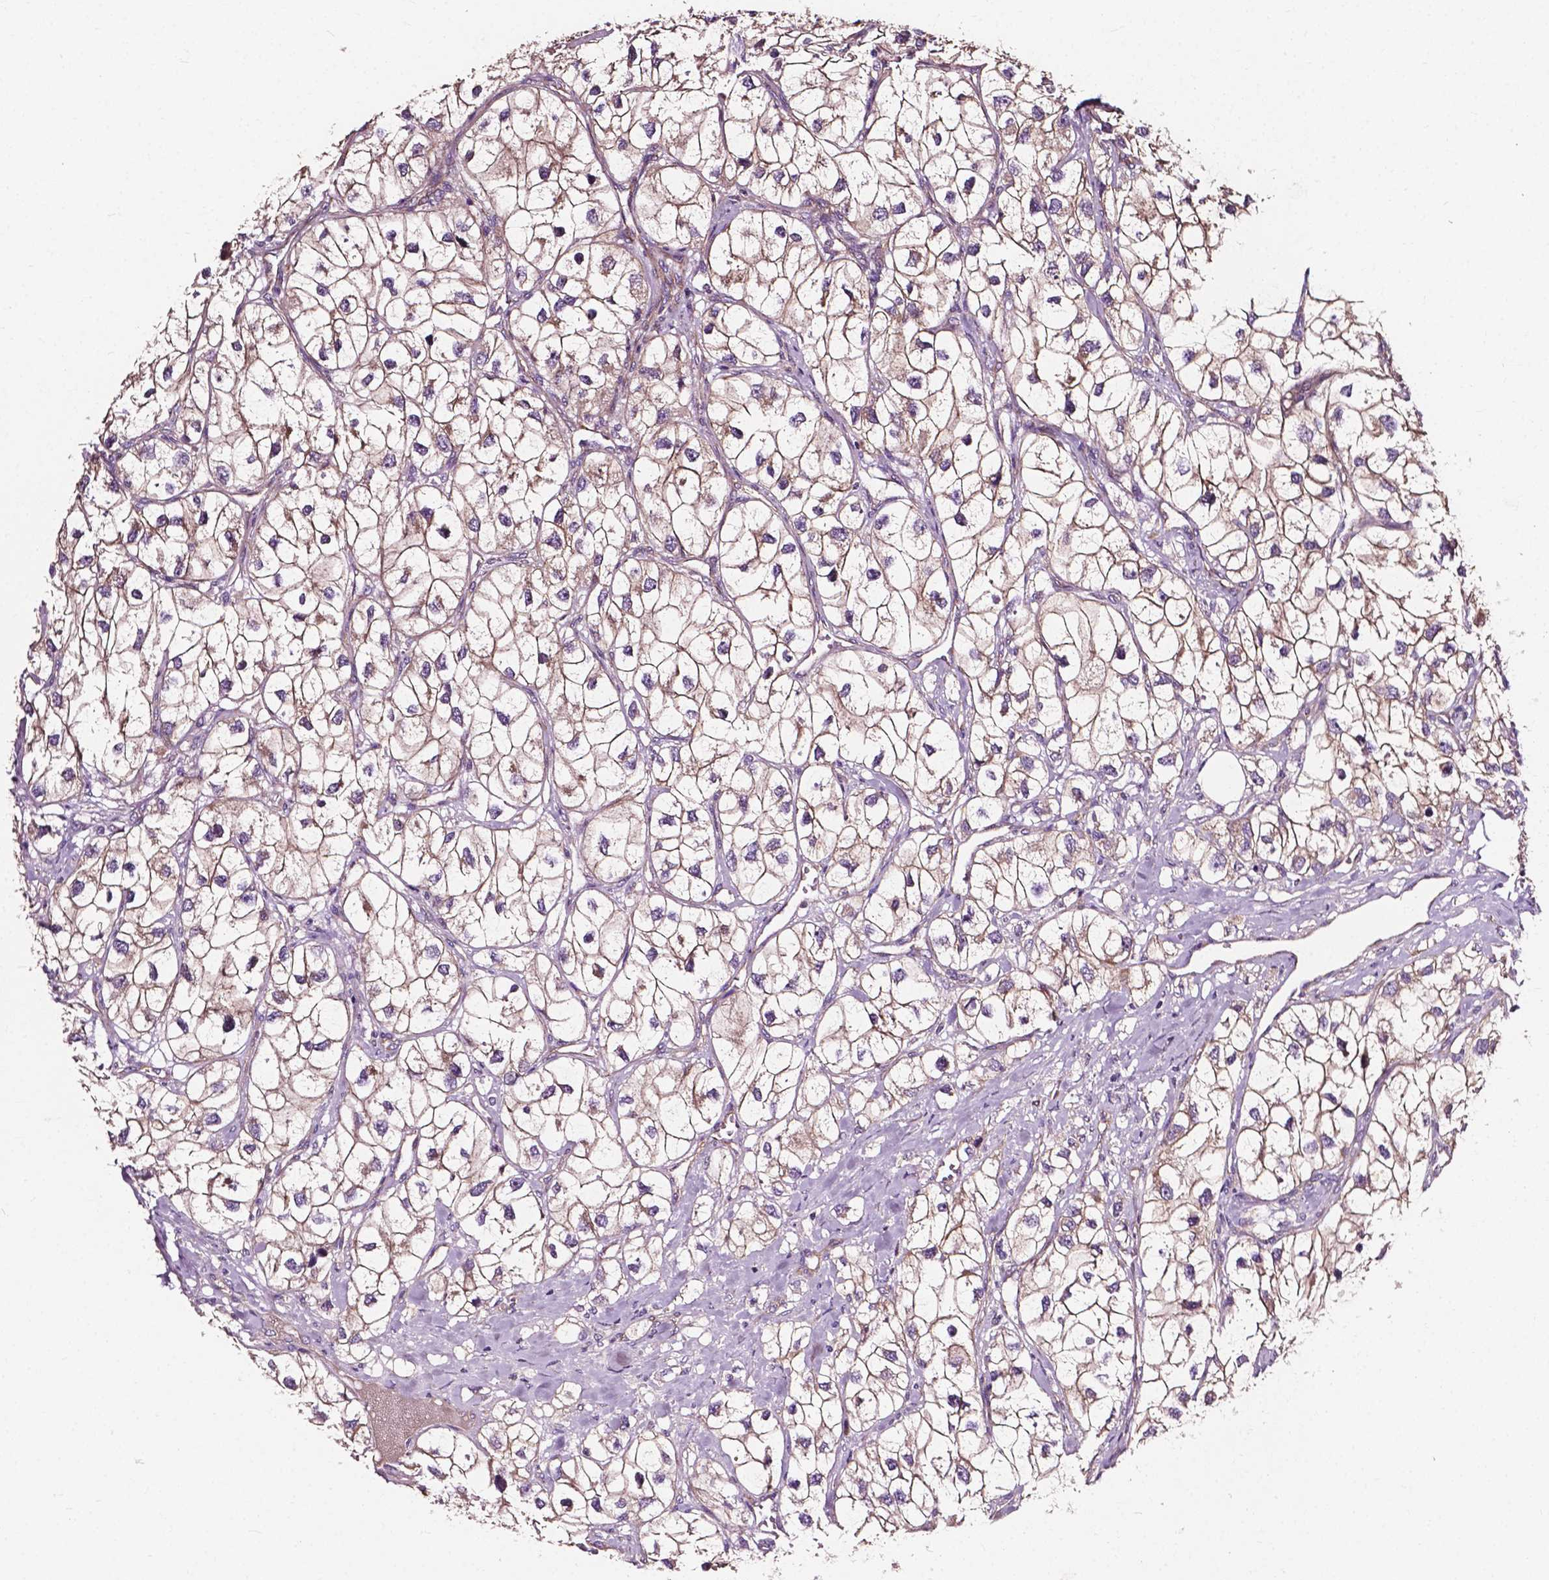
{"staining": {"intensity": "weak", "quantity": "25%-75%", "location": "cytoplasmic/membranous"}, "tissue": "renal cancer", "cell_type": "Tumor cells", "image_type": "cancer", "snomed": [{"axis": "morphology", "description": "Adenocarcinoma, NOS"}, {"axis": "topography", "description": "Kidney"}], "caption": "This is an image of IHC staining of renal adenocarcinoma, which shows weak positivity in the cytoplasmic/membranous of tumor cells.", "gene": "ATG16L1", "patient": {"sex": "male", "age": 59}}